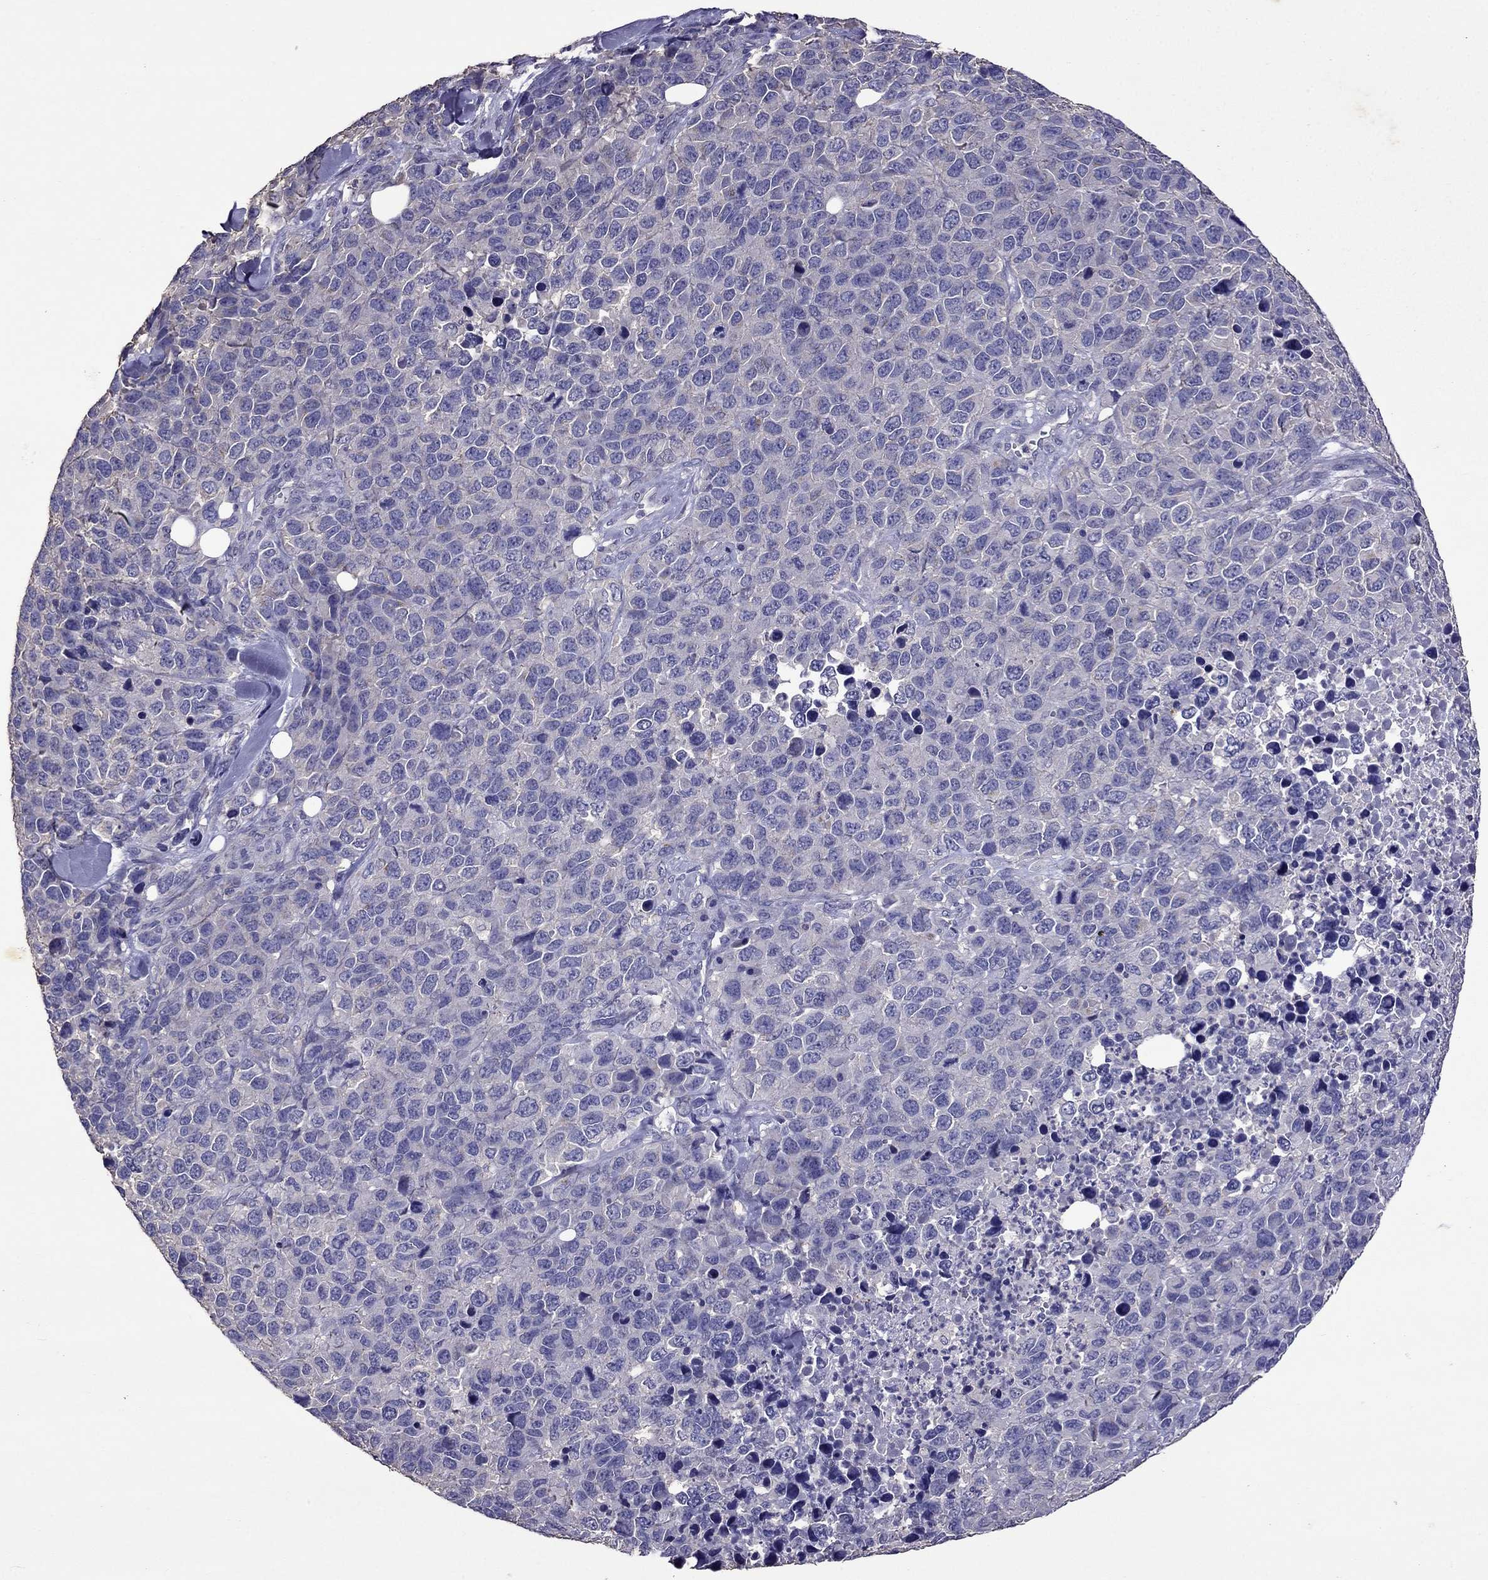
{"staining": {"intensity": "negative", "quantity": "none", "location": "none"}, "tissue": "melanoma", "cell_type": "Tumor cells", "image_type": "cancer", "snomed": [{"axis": "morphology", "description": "Malignant melanoma, Metastatic site"}, {"axis": "topography", "description": "Skin"}], "caption": "Immunohistochemistry (IHC) image of malignant melanoma (metastatic site) stained for a protein (brown), which reveals no positivity in tumor cells.", "gene": "NKX3-1", "patient": {"sex": "male", "age": 84}}